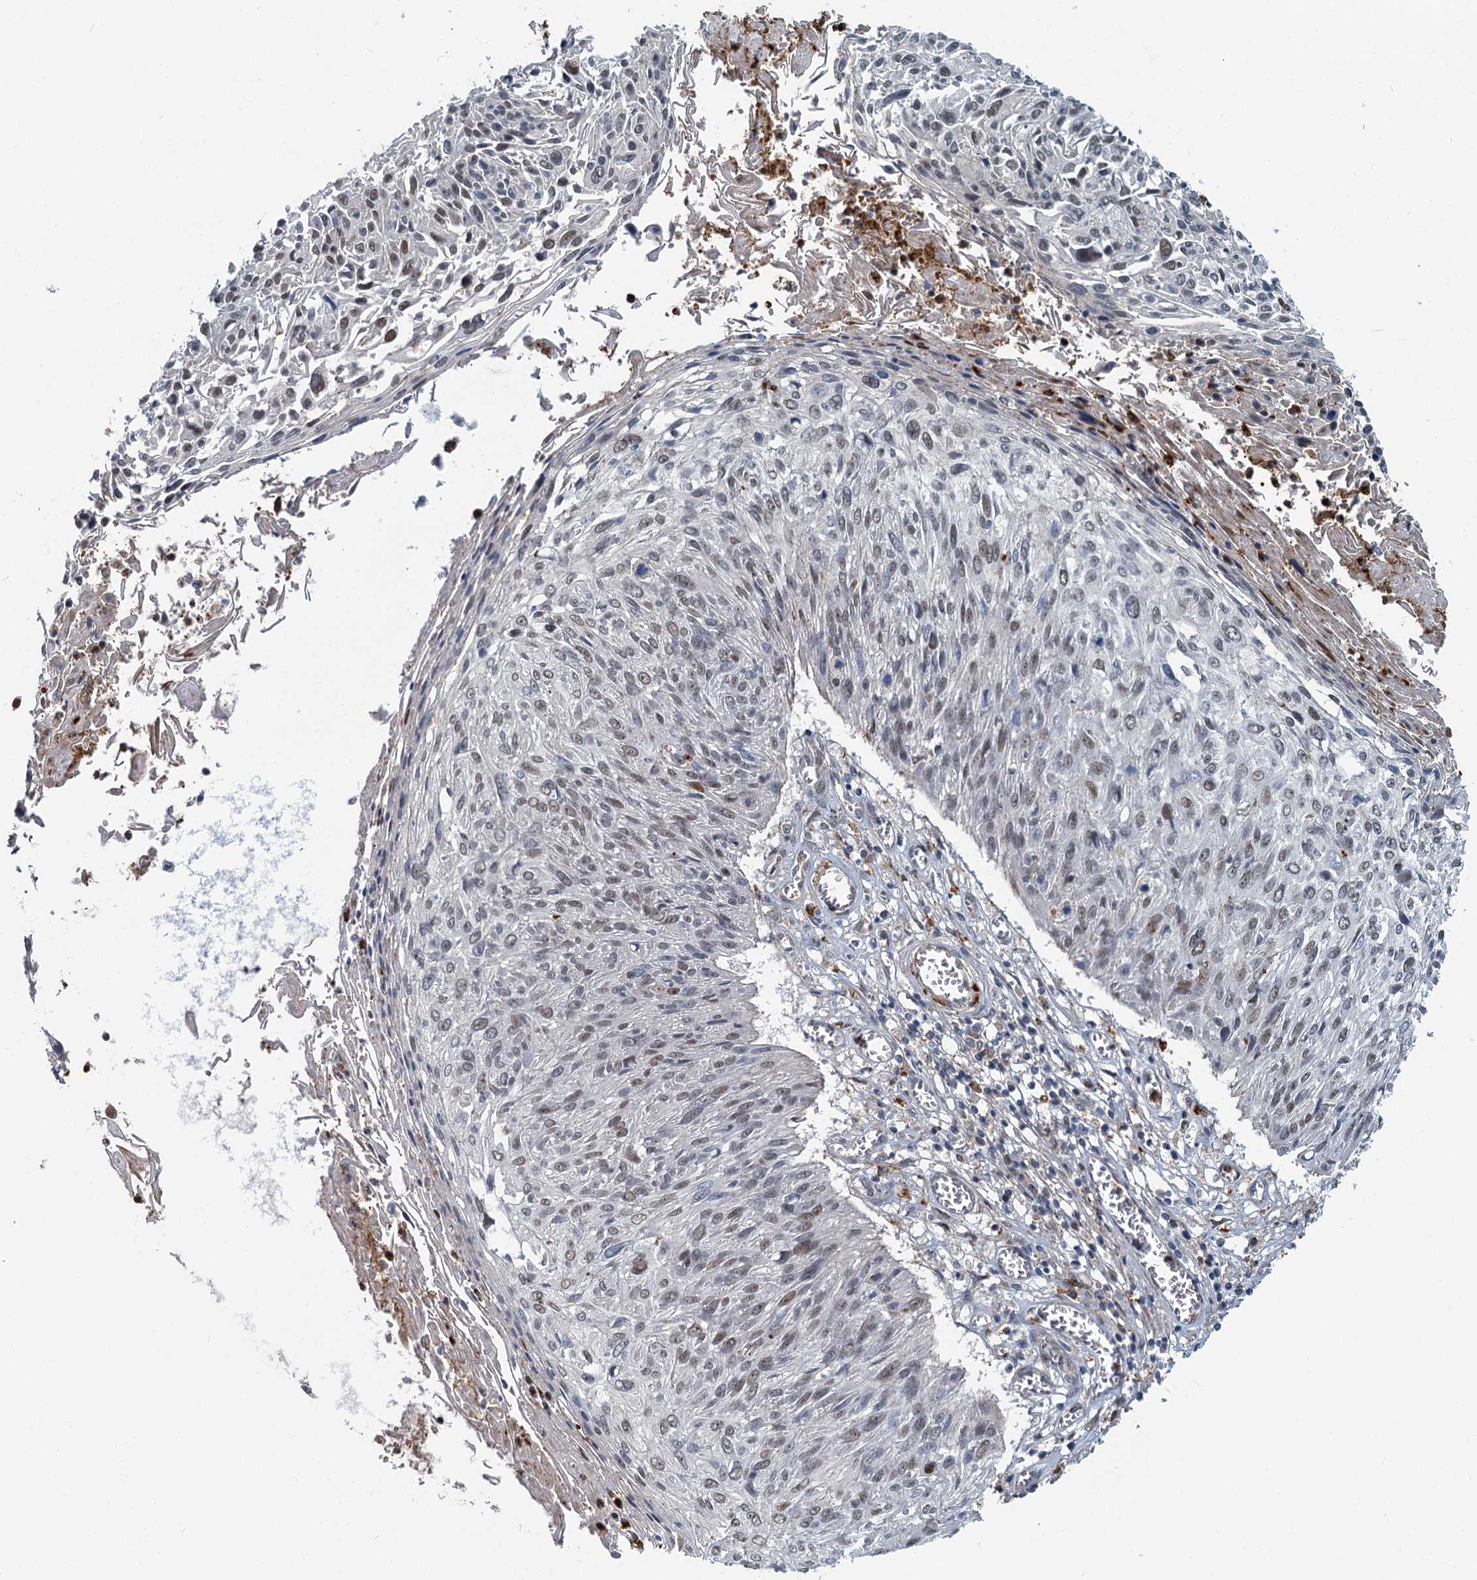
{"staining": {"intensity": "weak", "quantity": "25%-75%", "location": "nuclear"}, "tissue": "cervical cancer", "cell_type": "Tumor cells", "image_type": "cancer", "snomed": [{"axis": "morphology", "description": "Squamous cell carcinoma, NOS"}, {"axis": "topography", "description": "Cervix"}], "caption": "The histopathology image displays immunohistochemical staining of cervical cancer. There is weak nuclear staining is appreciated in approximately 25%-75% of tumor cells. The protein of interest is stained brown, and the nuclei are stained in blue (DAB IHC with brightfield microscopy, high magnification).", "gene": "ADCY2", "patient": {"sex": "female", "age": 51}}